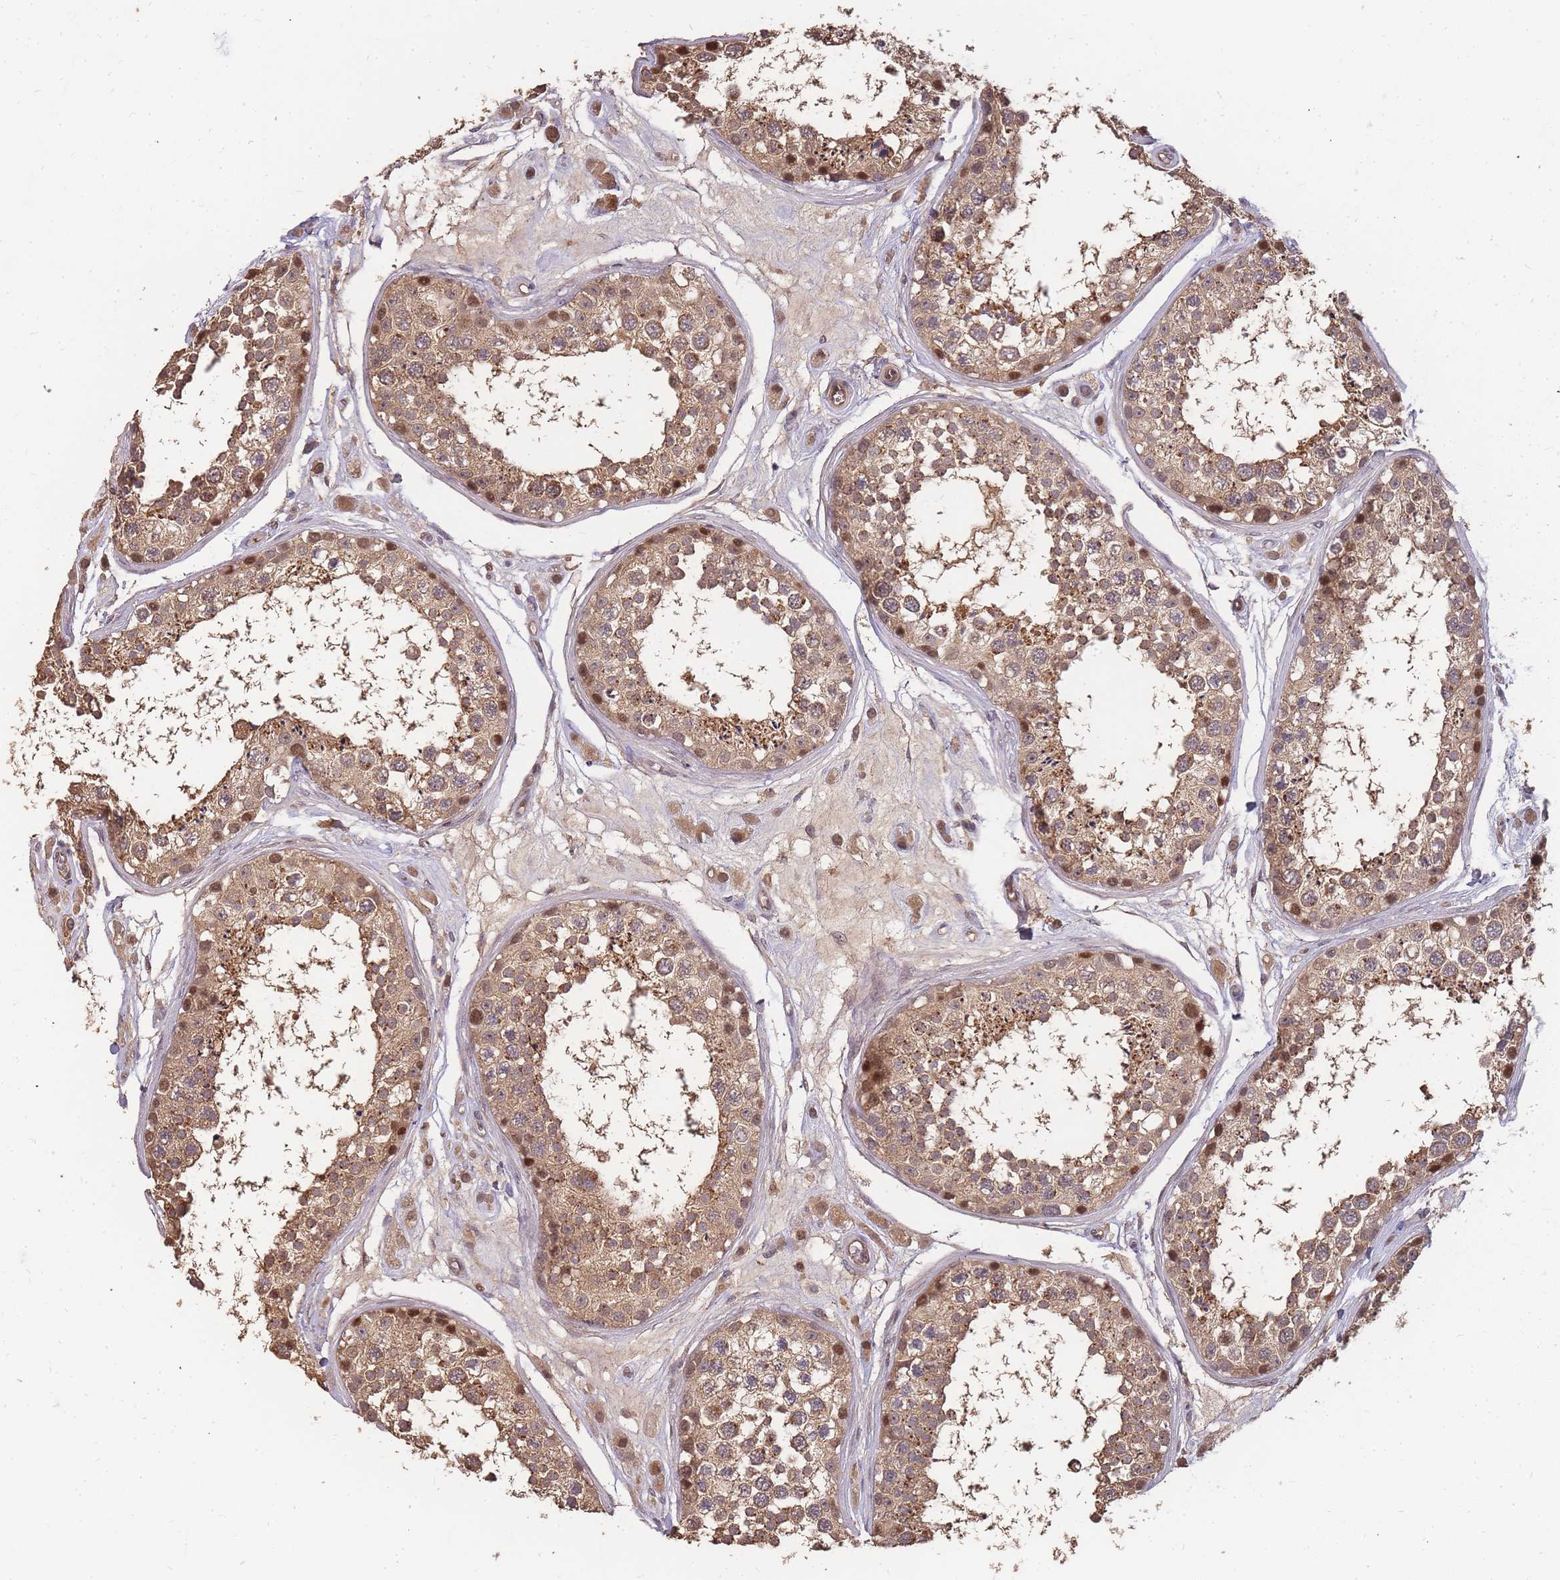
{"staining": {"intensity": "moderate", "quantity": ">75%", "location": "cytoplasmic/membranous,nuclear"}, "tissue": "testis", "cell_type": "Cells in seminiferous ducts", "image_type": "normal", "snomed": [{"axis": "morphology", "description": "Normal tissue, NOS"}, {"axis": "topography", "description": "Testis"}], "caption": "Immunohistochemistry photomicrograph of normal human testis stained for a protein (brown), which displays medium levels of moderate cytoplasmic/membranous,nuclear expression in about >75% of cells in seminiferous ducts.", "gene": "CDKN2AIPNL", "patient": {"sex": "male", "age": 25}}